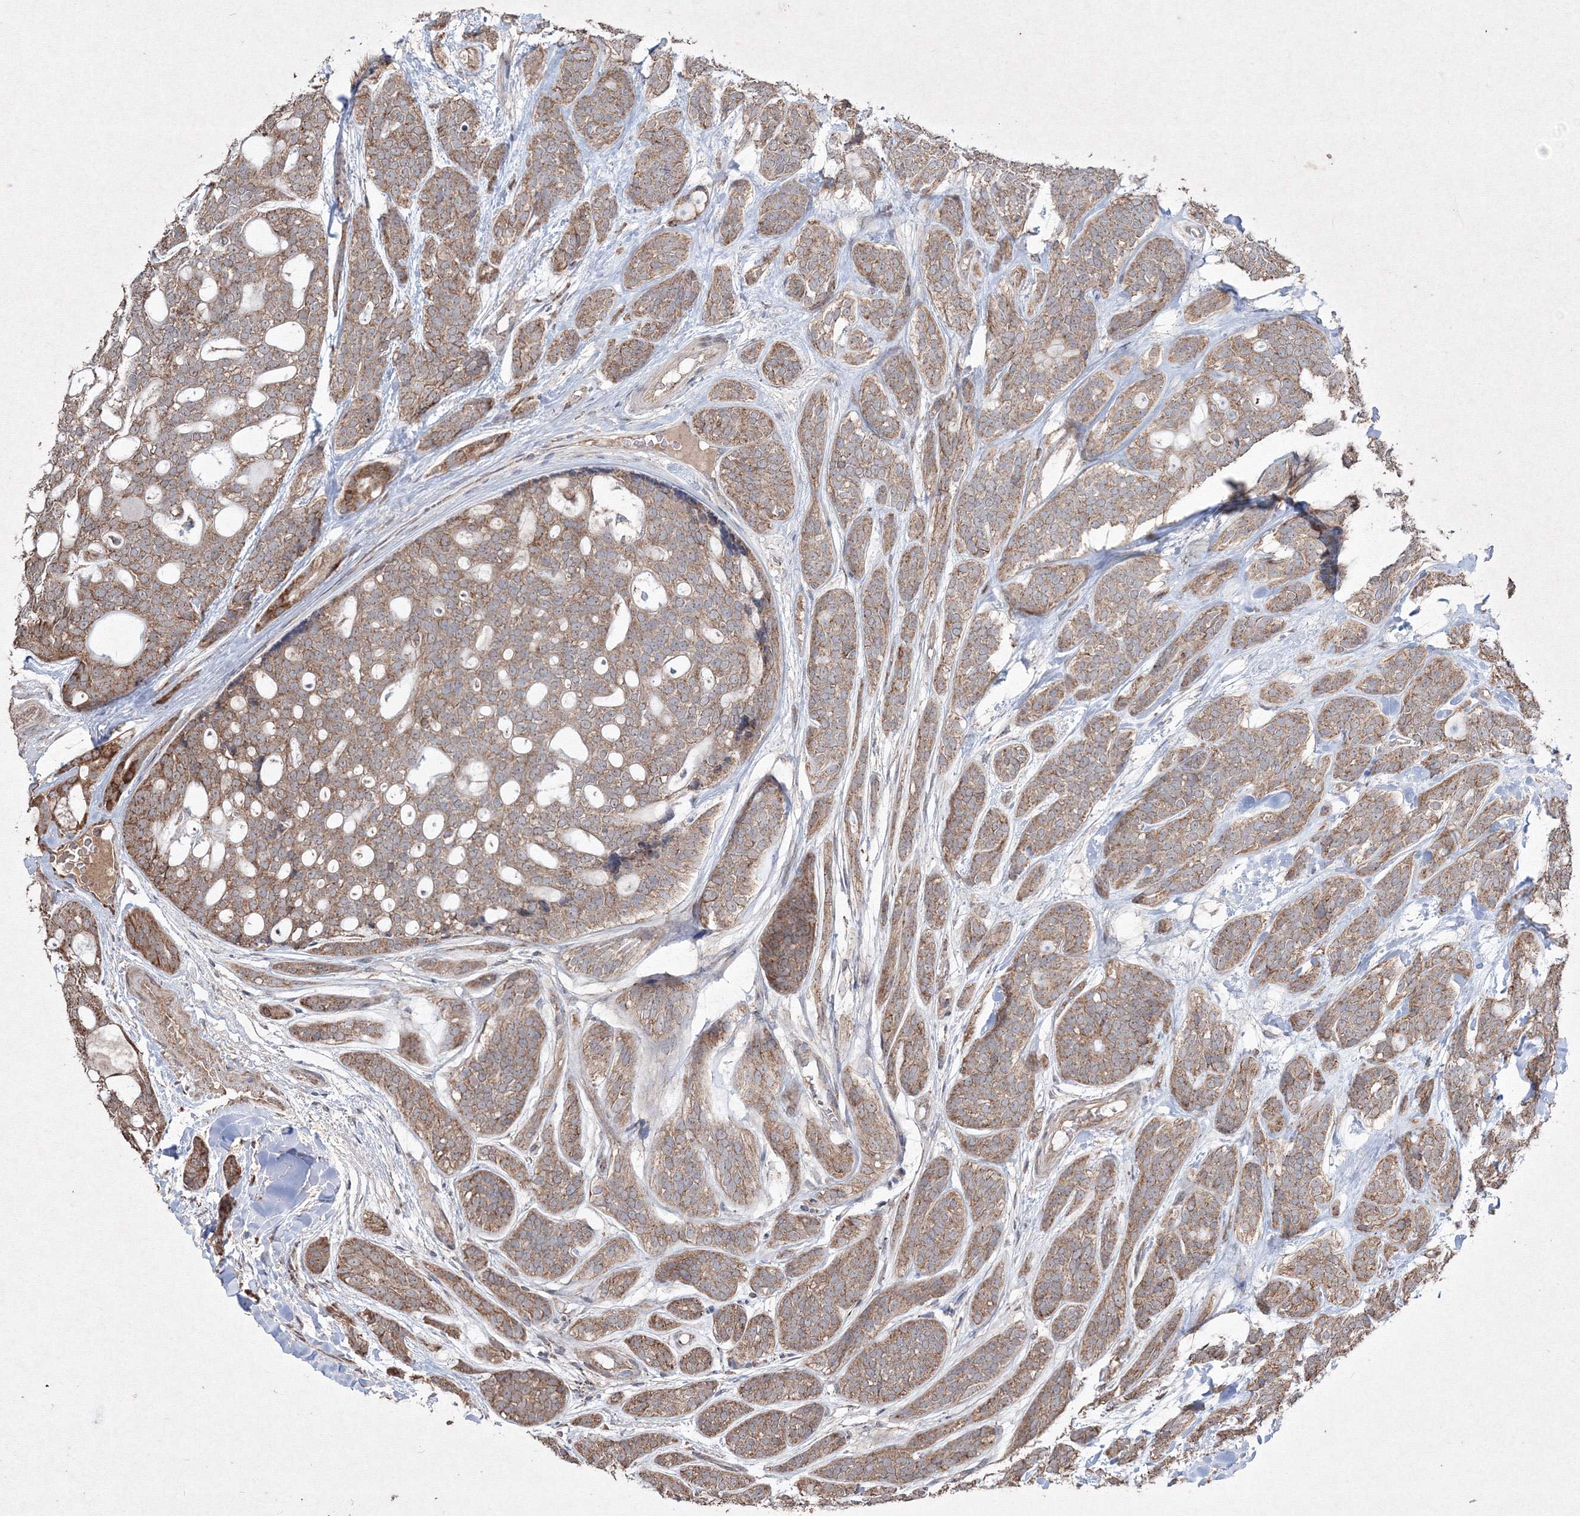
{"staining": {"intensity": "moderate", "quantity": ">75%", "location": "cytoplasmic/membranous"}, "tissue": "head and neck cancer", "cell_type": "Tumor cells", "image_type": "cancer", "snomed": [{"axis": "morphology", "description": "Adenocarcinoma, NOS"}, {"axis": "topography", "description": "Head-Neck"}], "caption": "Immunohistochemical staining of human head and neck cancer (adenocarcinoma) displays moderate cytoplasmic/membranous protein staining in approximately >75% of tumor cells.", "gene": "GRSF1", "patient": {"sex": "male", "age": 66}}